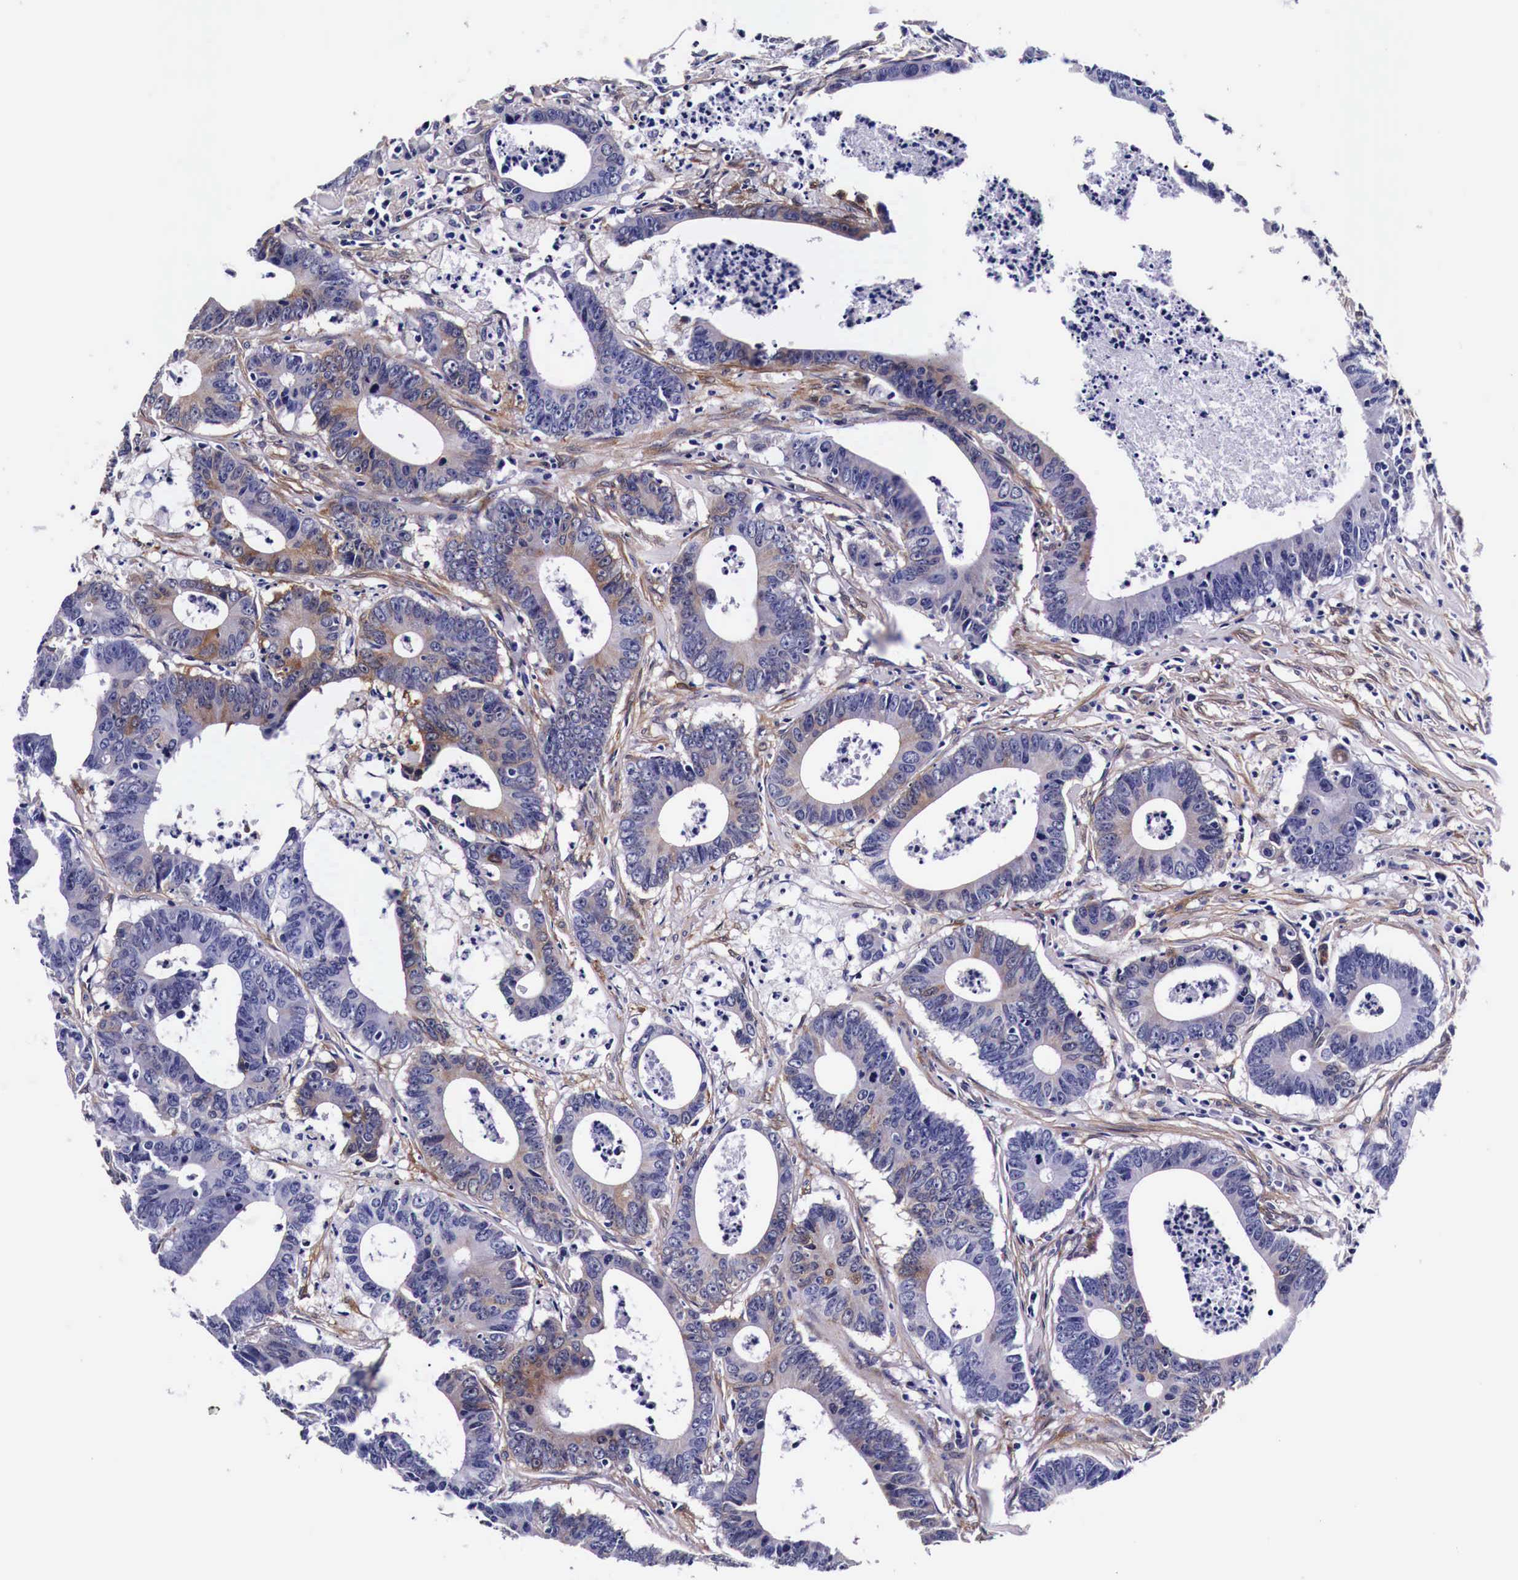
{"staining": {"intensity": "moderate", "quantity": "<25%", "location": "cytoplasmic/membranous"}, "tissue": "colorectal cancer", "cell_type": "Tumor cells", "image_type": "cancer", "snomed": [{"axis": "morphology", "description": "Adenocarcinoma, NOS"}, {"axis": "topography", "description": "Colon"}], "caption": "Colorectal adenocarcinoma stained for a protein shows moderate cytoplasmic/membranous positivity in tumor cells.", "gene": "HSPB1", "patient": {"sex": "male", "age": 55}}